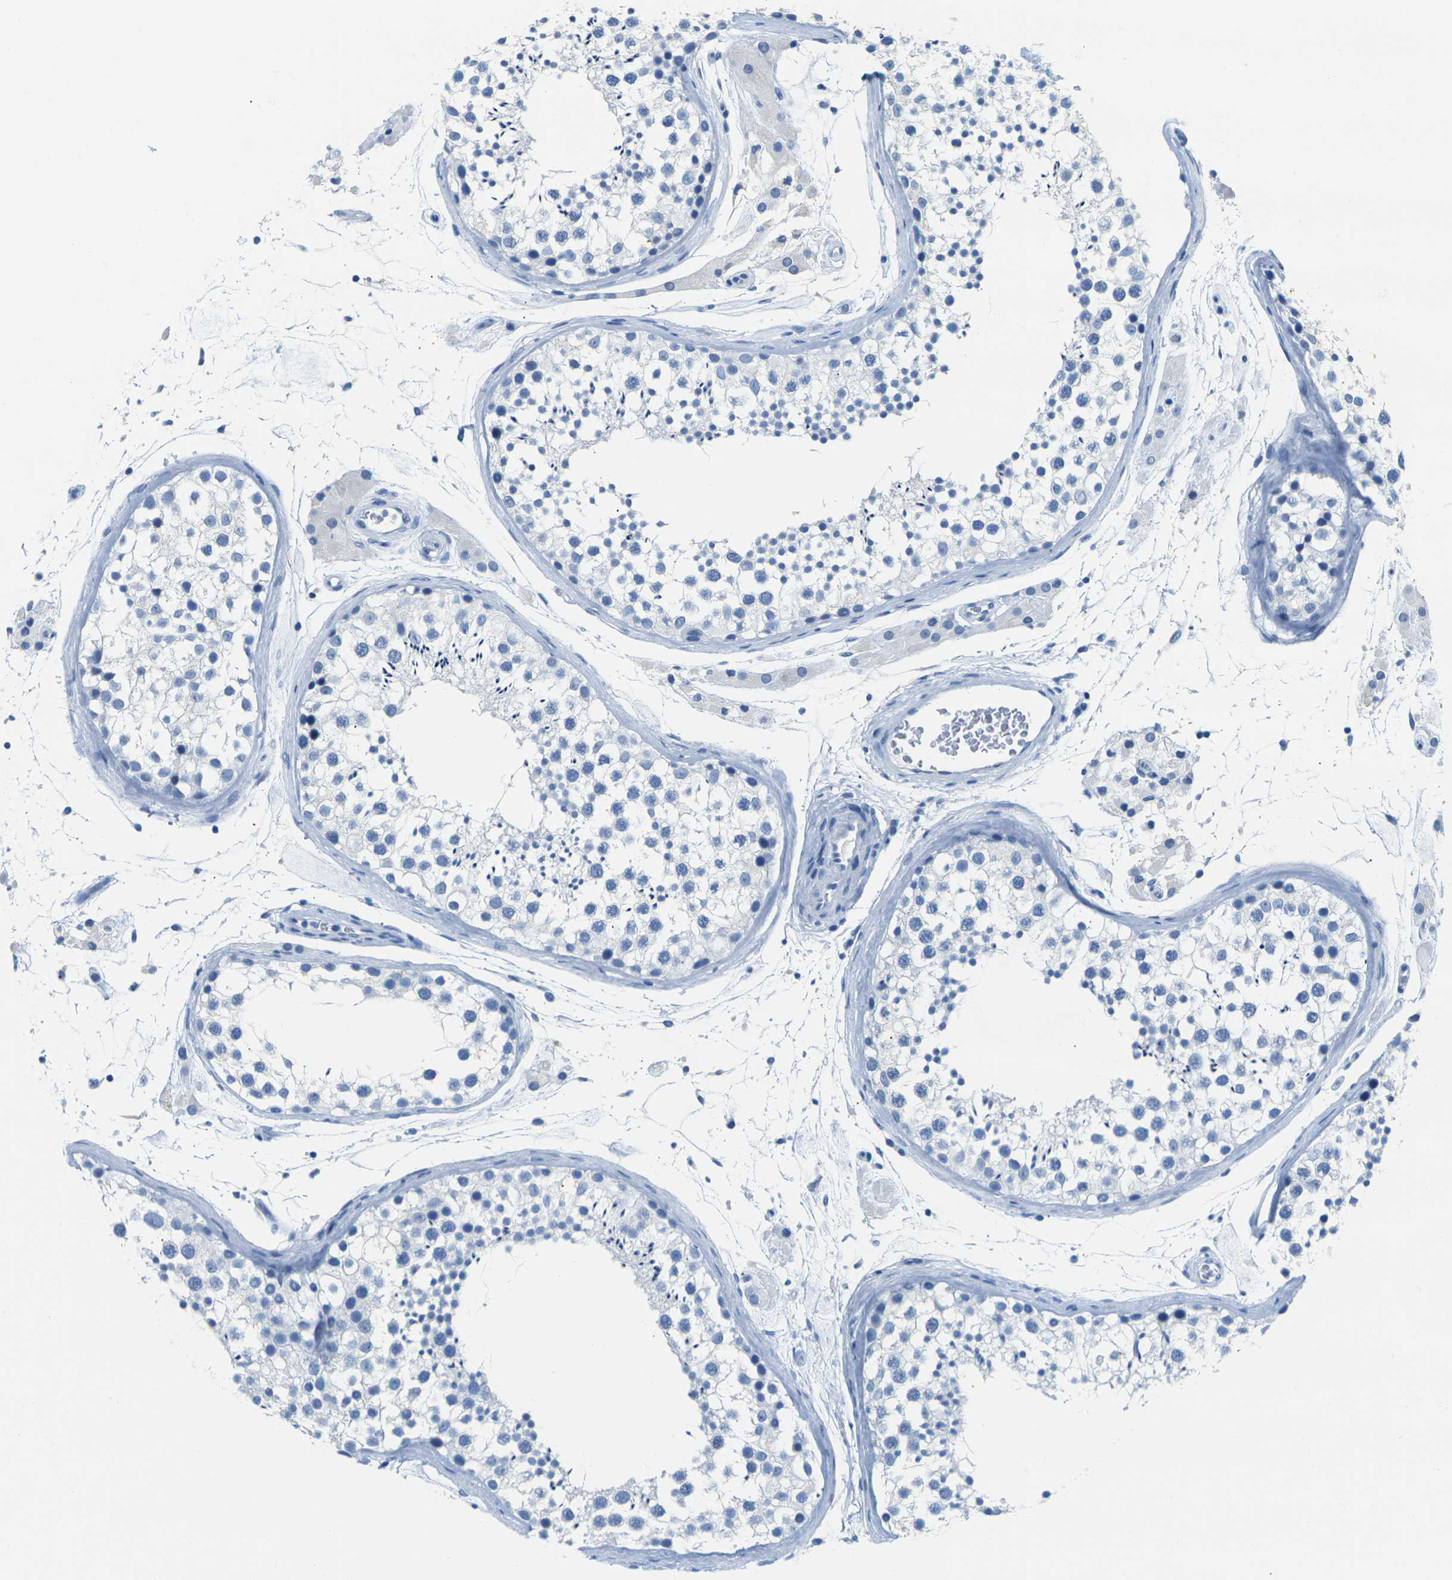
{"staining": {"intensity": "negative", "quantity": "none", "location": "none"}, "tissue": "testis", "cell_type": "Cells in seminiferous ducts", "image_type": "normal", "snomed": [{"axis": "morphology", "description": "Normal tissue, NOS"}, {"axis": "topography", "description": "Testis"}], "caption": "Immunohistochemical staining of benign testis displays no significant staining in cells in seminiferous ducts. (Stains: DAB (3,3'-diaminobenzidine) immunohistochemistry (IHC) with hematoxylin counter stain, Microscopy: brightfield microscopy at high magnification).", "gene": "CLDN7", "patient": {"sex": "male", "age": 46}}